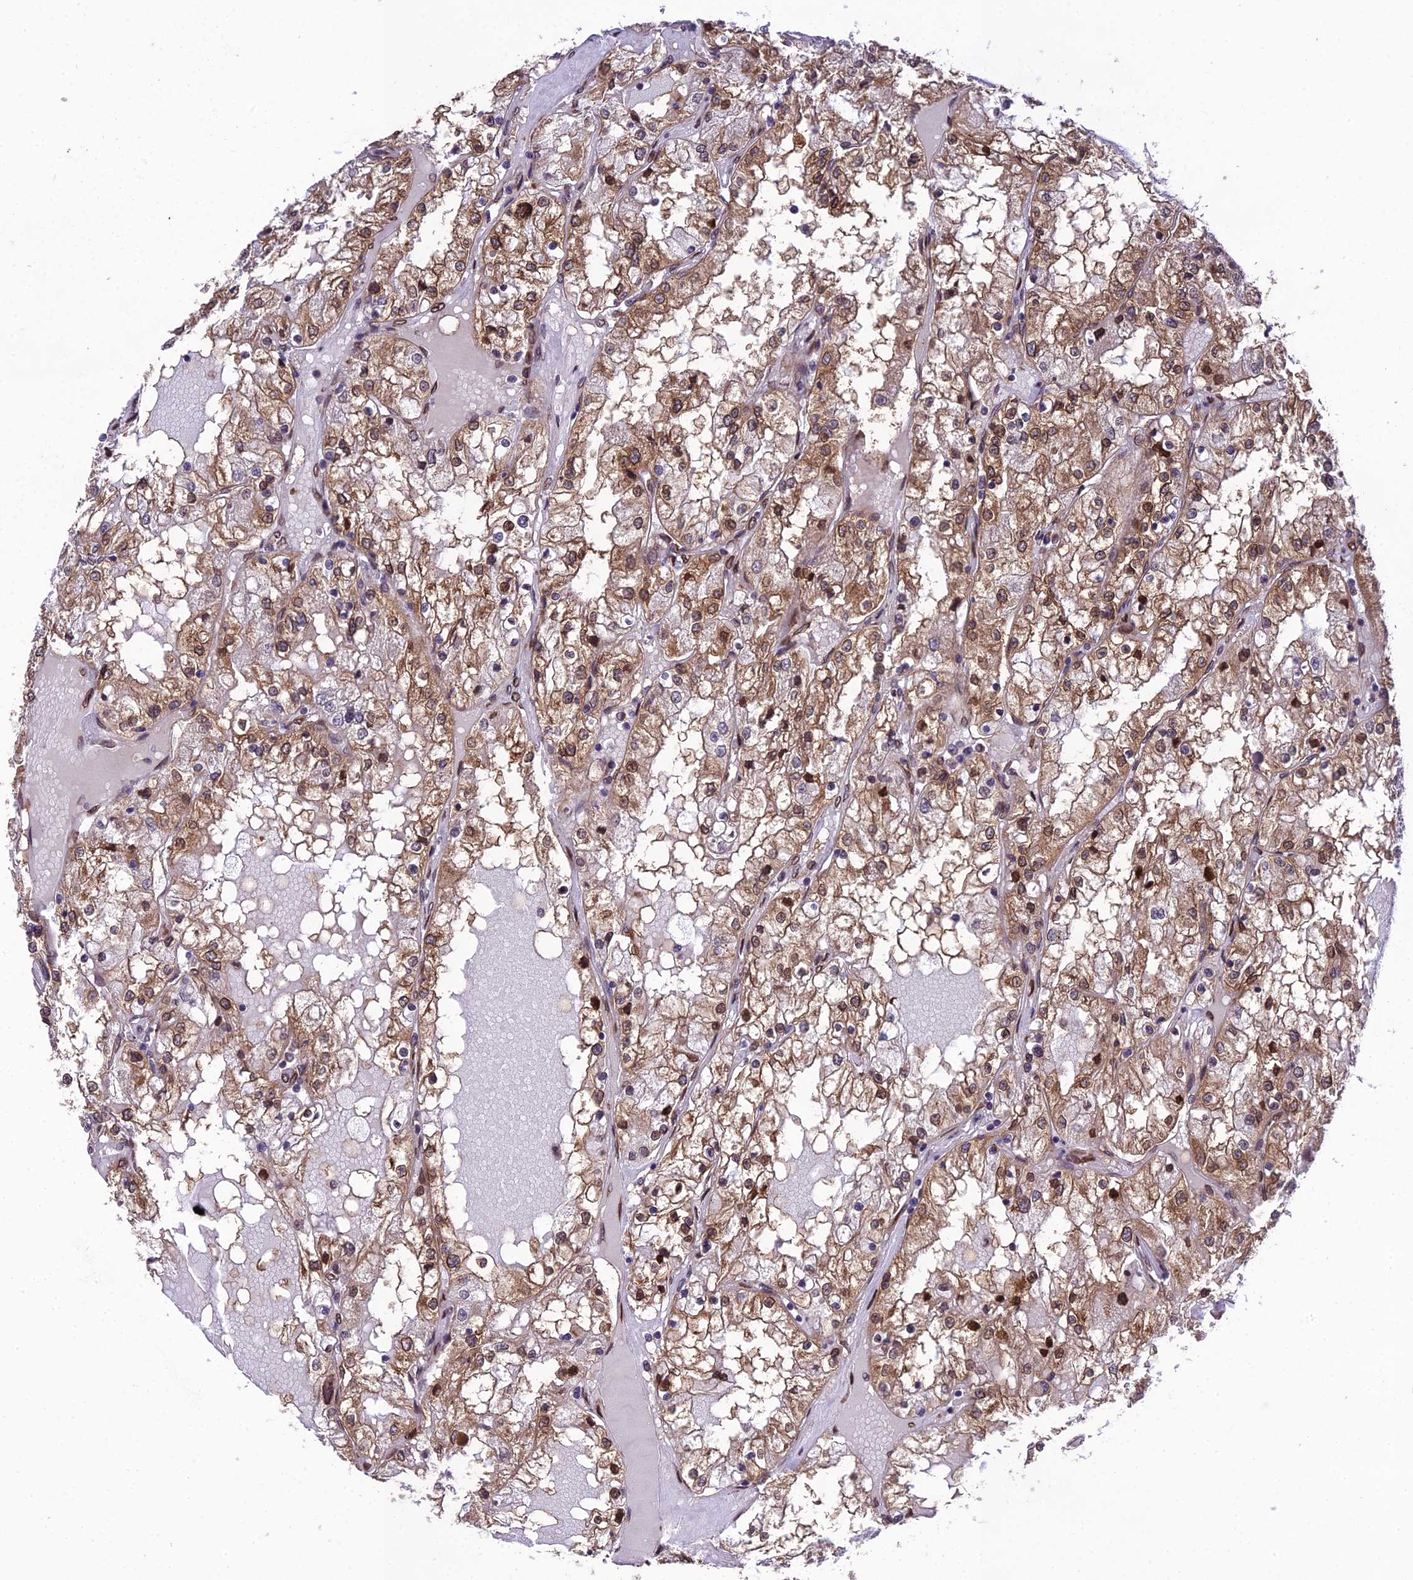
{"staining": {"intensity": "moderate", "quantity": ">75%", "location": "cytoplasmic/membranous,nuclear"}, "tissue": "renal cancer", "cell_type": "Tumor cells", "image_type": "cancer", "snomed": [{"axis": "morphology", "description": "Adenocarcinoma, NOS"}, {"axis": "topography", "description": "Kidney"}], "caption": "Adenocarcinoma (renal) stained with immunohistochemistry demonstrates moderate cytoplasmic/membranous and nuclear expression in approximately >75% of tumor cells. The staining is performed using DAB brown chromogen to label protein expression. The nuclei are counter-stained blue using hematoxylin.", "gene": "DHCR7", "patient": {"sex": "male", "age": 68}}